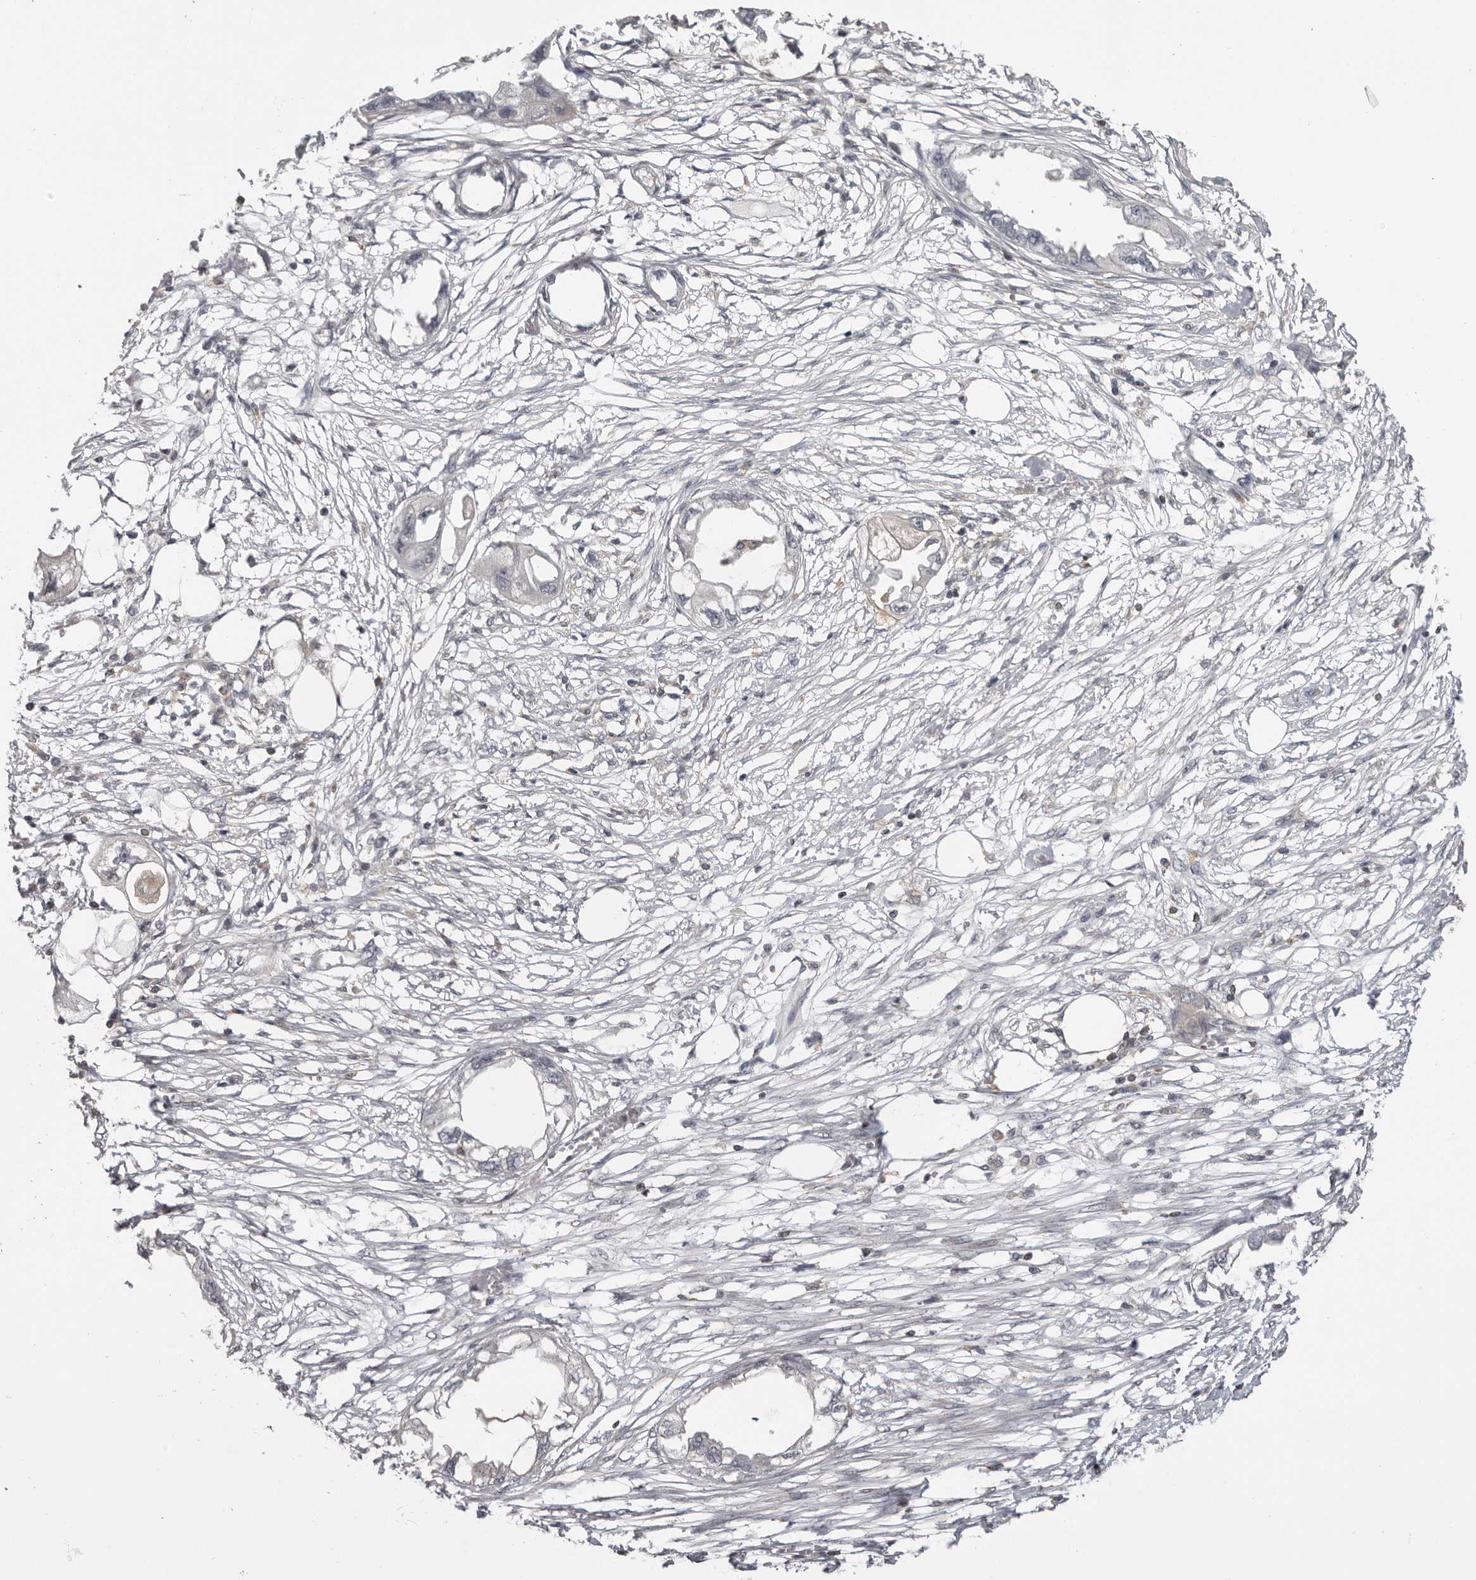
{"staining": {"intensity": "negative", "quantity": "none", "location": "none"}, "tissue": "endometrial cancer", "cell_type": "Tumor cells", "image_type": "cancer", "snomed": [{"axis": "morphology", "description": "Adenocarcinoma, NOS"}, {"axis": "morphology", "description": "Adenocarcinoma, metastatic, NOS"}, {"axis": "topography", "description": "Adipose tissue"}, {"axis": "topography", "description": "Endometrium"}], "caption": "IHC image of human endometrial cancer (metastatic adenocarcinoma) stained for a protein (brown), which exhibits no positivity in tumor cells.", "gene": "ANKRD44", "patient": {"sex": "female", "age": 67}}